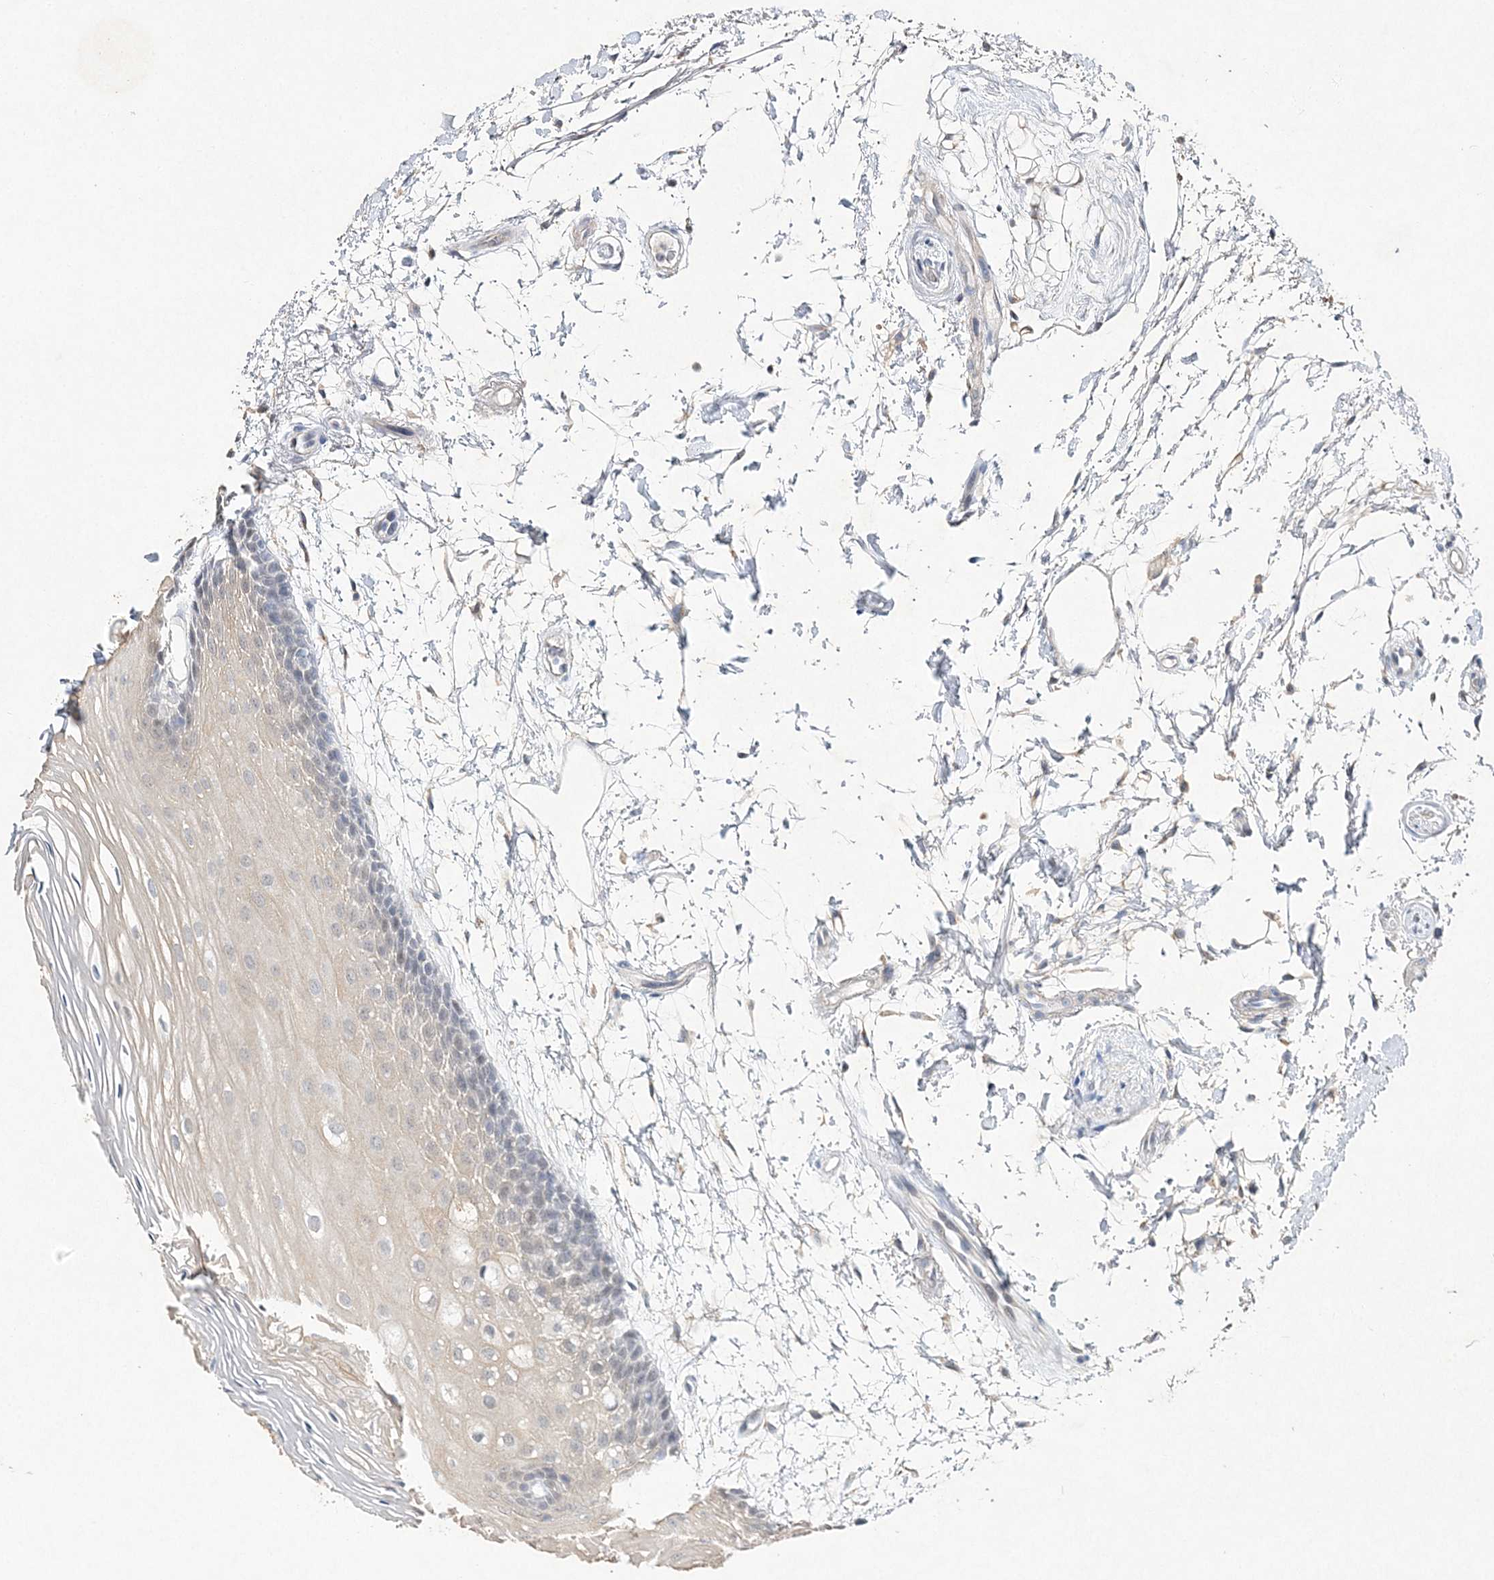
{"staining": {"intensity": "negative", "quantity": "none", "location": "none"}, "tissue": "oral mucosa", "cell_type": "Squamous epithelial cells", "image_type": "normal", "snomed": [{"axis": "morphology", "description": "Normal tissue, NOS"}, {"axis": "topography", "description": "Skeletal muscle"}, {"axis": "topography", "description": "Oral tissue"}, {"axis": "topography", "description": "Peripheral nerve tissue"}], "caption": "This is an immunohistochemistry image of normal oral mucosa. There is no positivity in squamous epithelial cells.", "gene": "MAT2B", "patient": {"sex": "female", "age": 84}}